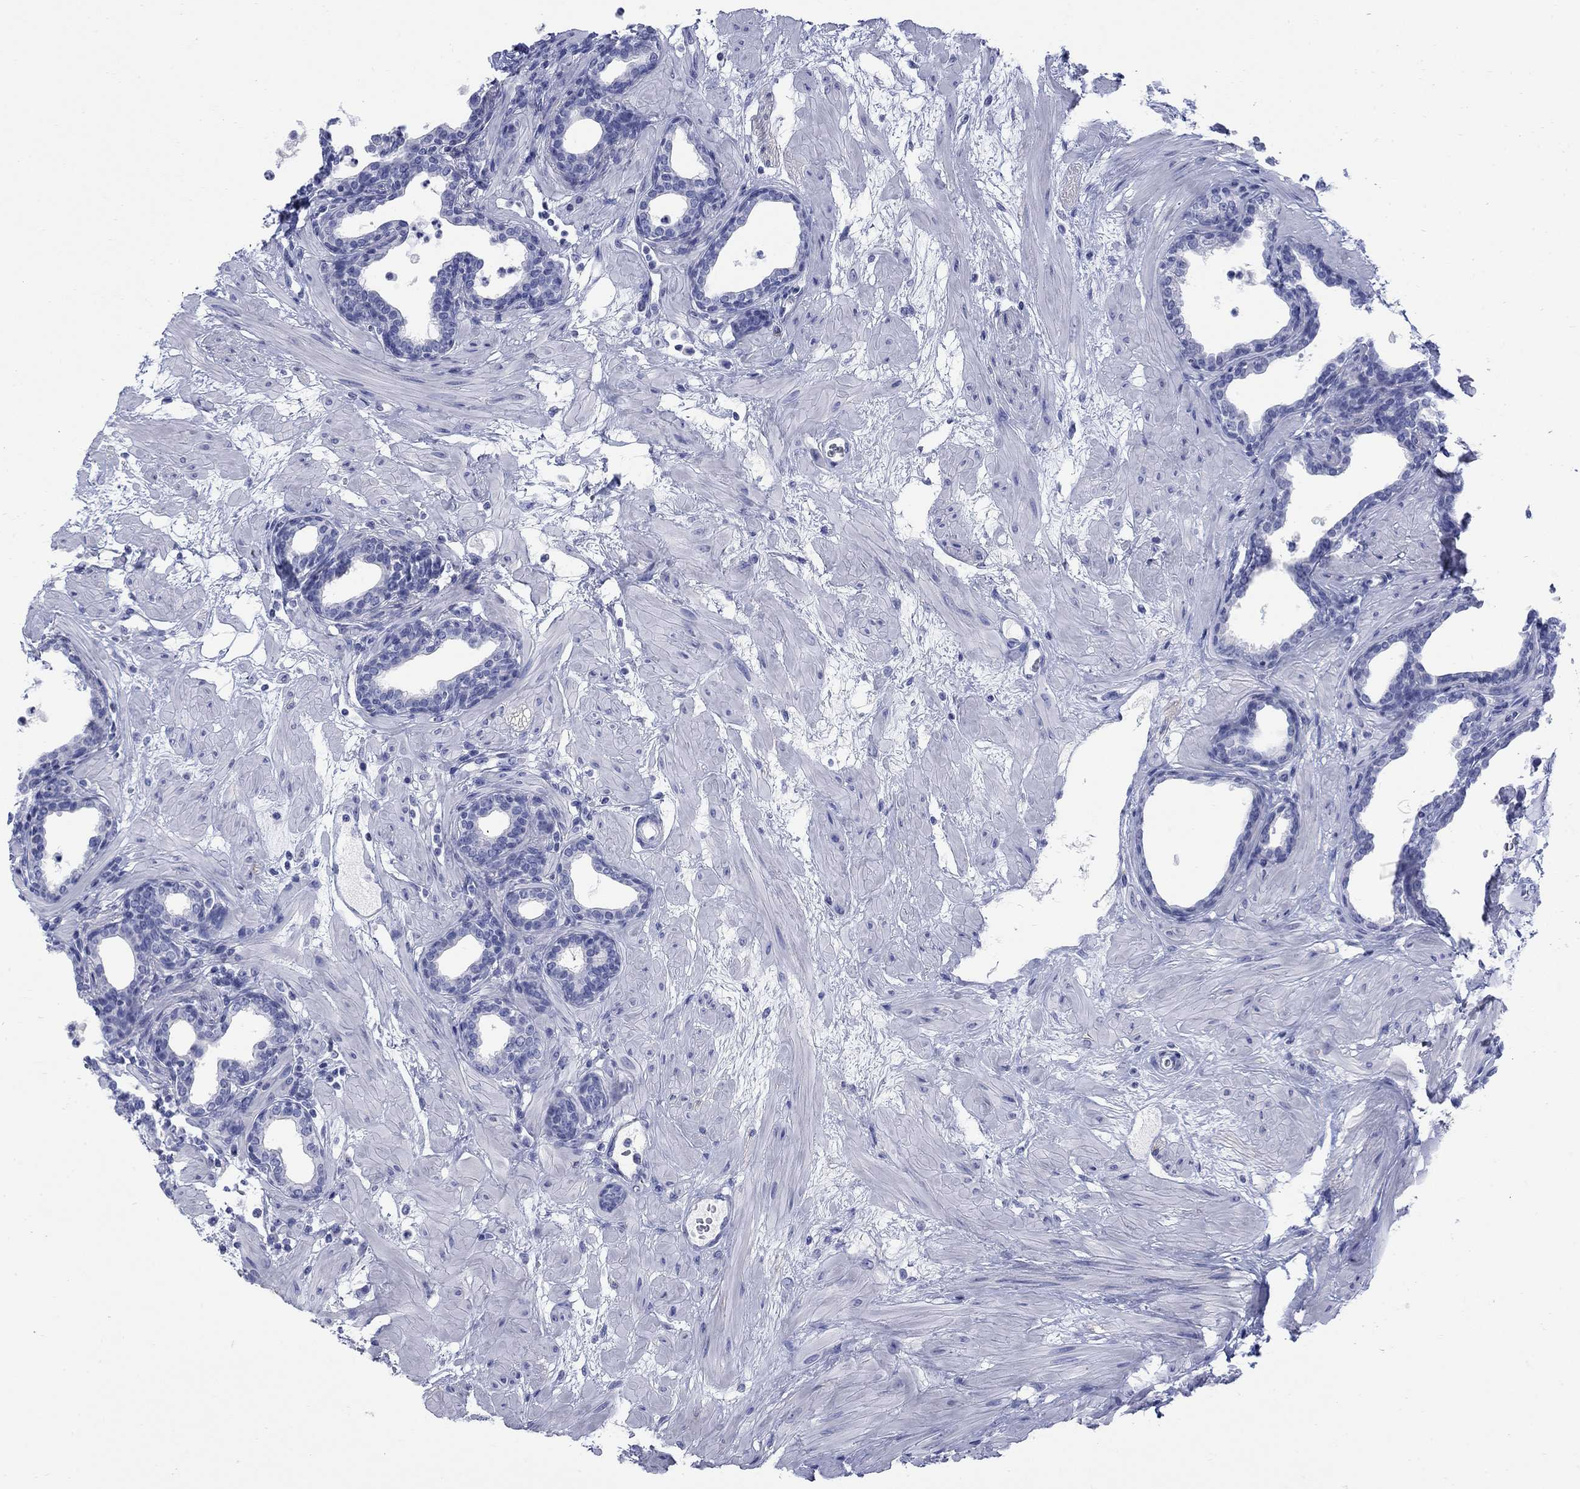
{"staining": {"intensity": "negative", "quantity": "none", "location": "none"}, "tissue": "prostate", "cell_type": "Glandular cells", "image_type": "normal", "snomed": [{"axis": "morphology", "description": "Normal tissue, NOS"}, {"axis": "topography", "description": "Prostate"}], "caption": "This is an immunohistochemistry (IHC) micrograph of normal prostate. There is no positivity in glandular cells.", "gene": "IGF2BP3", "patient": {"sex": "male", "age": 37}}